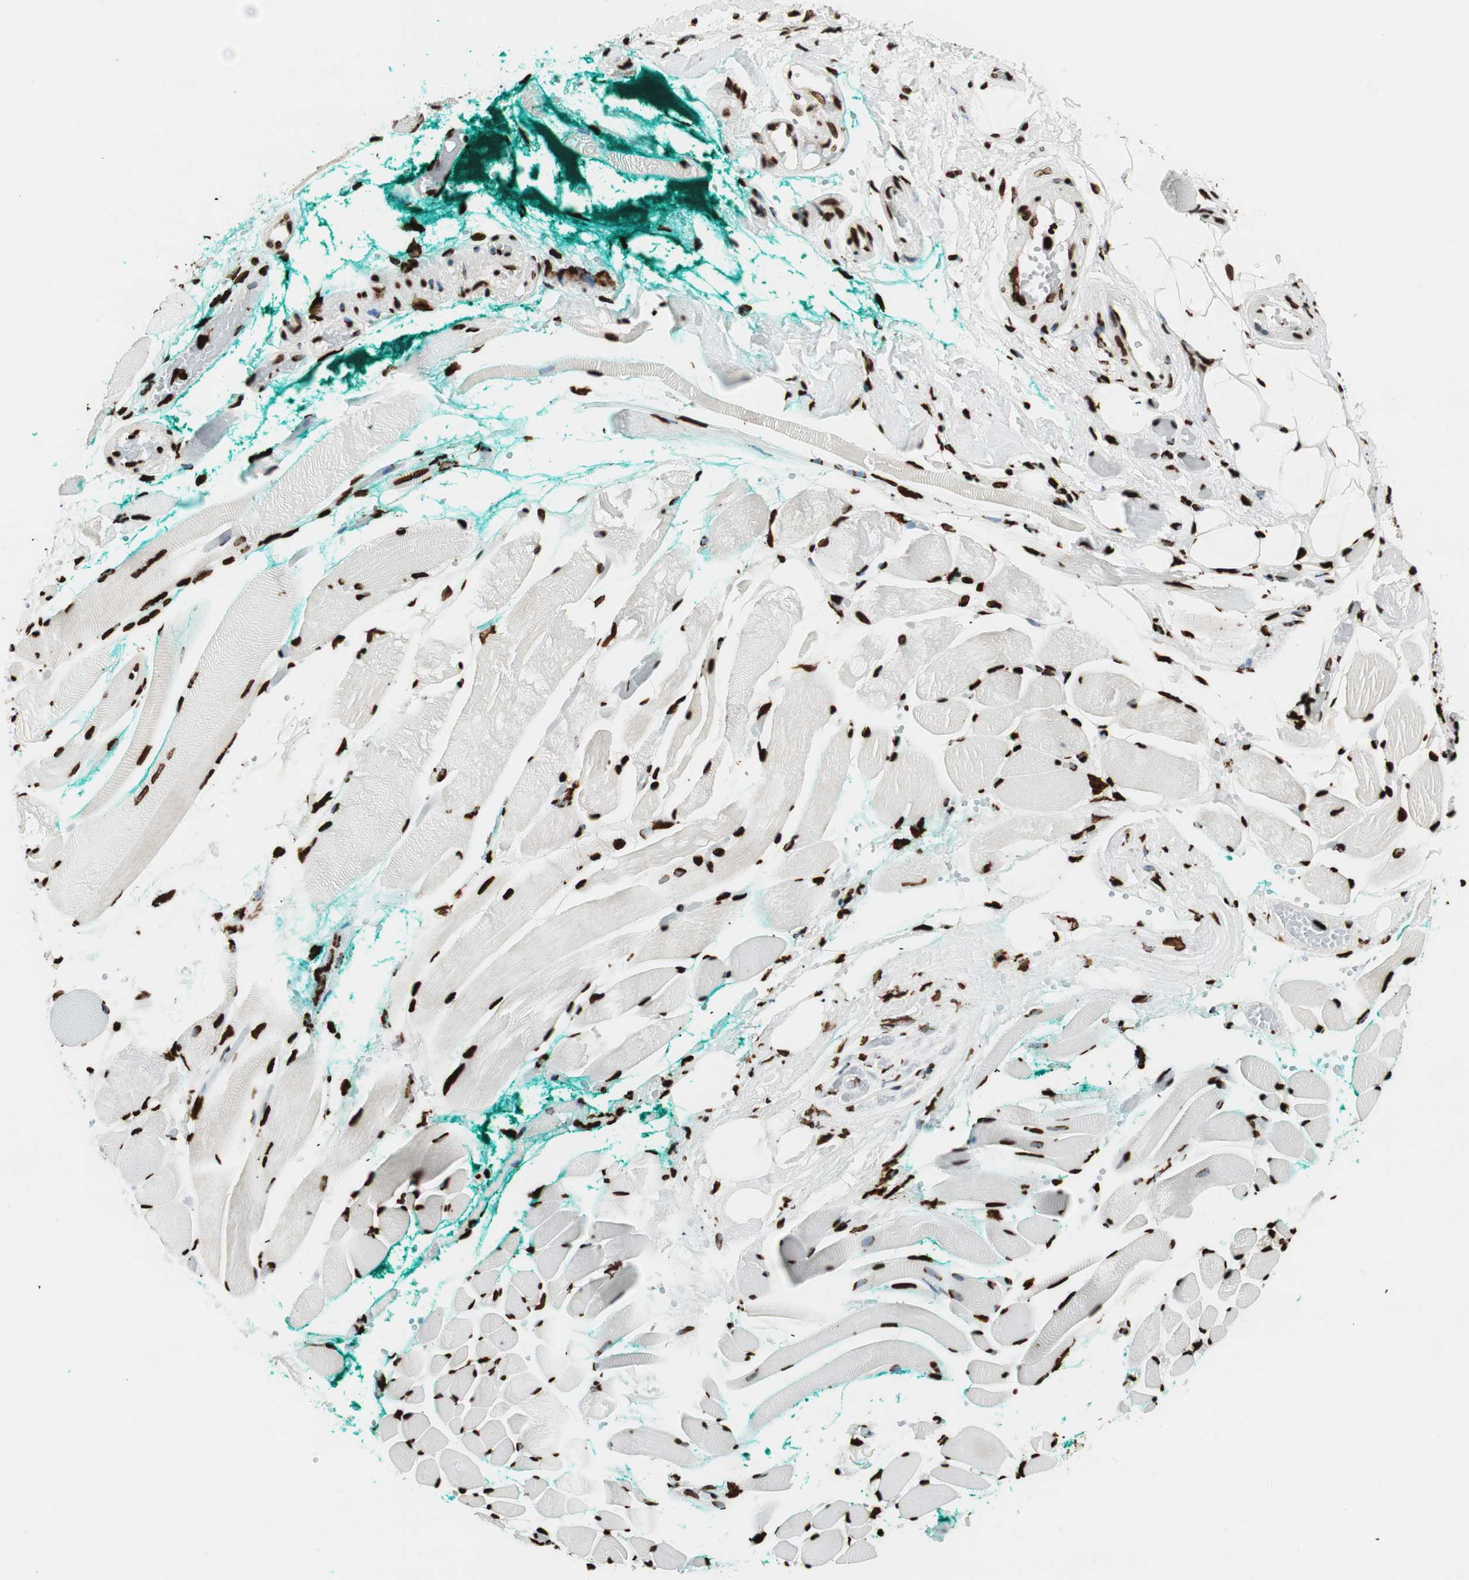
{"staining": {"intensity": "strong", "quantity": ">75%", "location": "nuclear"}, "tissue": "skeletal muscle", "cell_type": "Myocytes", "image_type": "normal", "snomed": [{"axis": "morphology", "description": "Normal tissue, NOS"}, {"axis": "topography", "description": "Skeletal muscle"}, {"axis": "topography", "description": "Peripheral nerve tissue"}], "caption": "A micrograph of human skeletal muscle stained for a protein shows strong nuclear brown staining in myocytes.", "gene": "GLI2", "patient": {"sex": "female", "age": 84}}